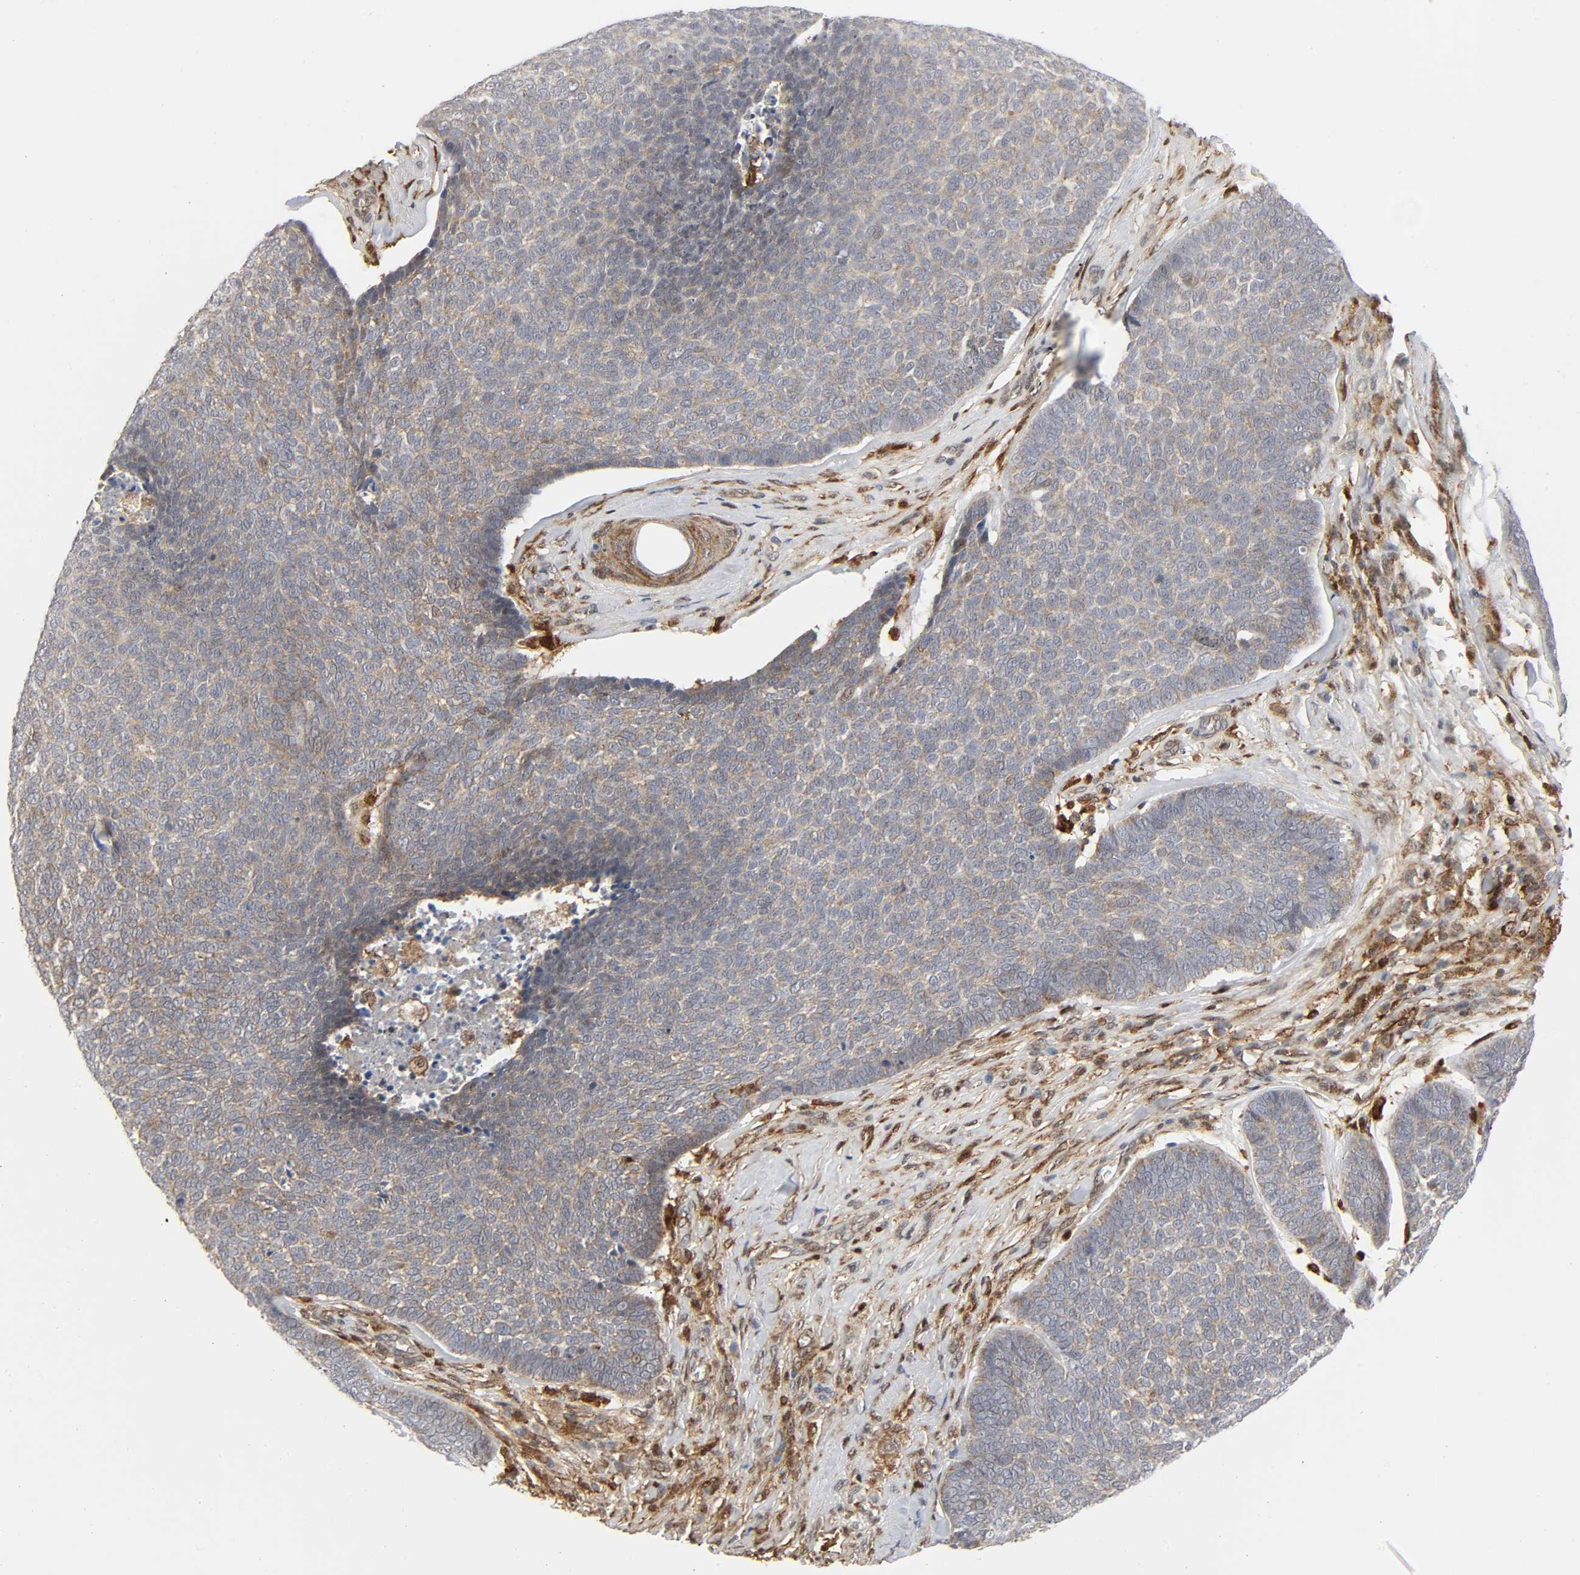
{"staining": {"intensity": "negative", "quantity": "none", "location": "none"}, "tissue": "skin cancer", "cell_type": "Tumor cells", "image_type": "cancer", "snomed": [{"axis": "morphology", "description": "Basal cell carcinoma"}, {"axis": "topography", "description": "Skin"}], "caption": "An immunohistochemistry histopathology image of basal cell carcinoma (skin) is shown. There is no staining in tumor cells of basal cell carcinoma (skin).", "gene": "MAPK1", "patient": {"sex": "male", "age": 84}}